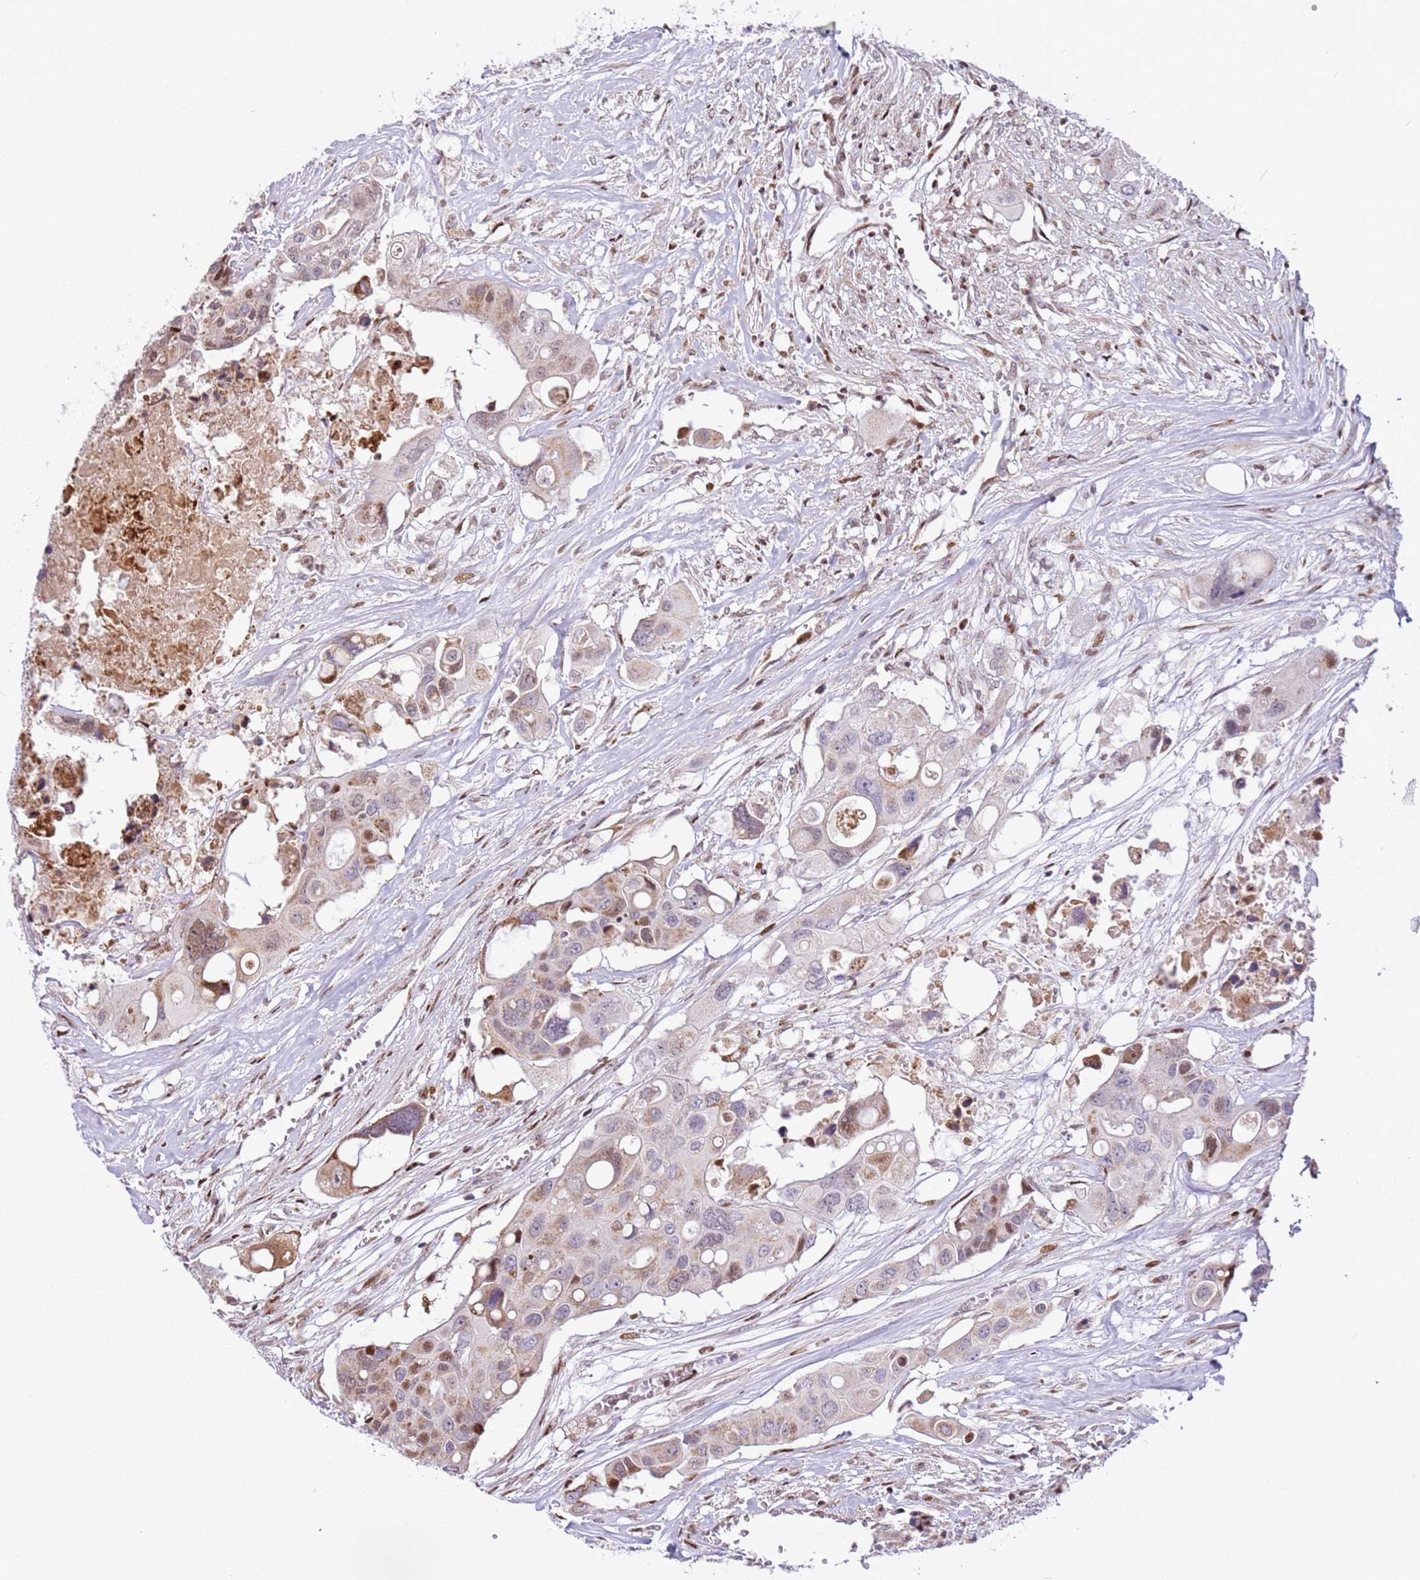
{"staining": {"intensity": "moderate", "quantity": "<25%", "location": "nuclear"}, "tissue": "colorectal cancer", "cell_type": "Tumor cells", "image_type": "cancer", "snomed": [{"axis": "morphology", "description": "Adenocarcinoma, NOS"}, {"axis": "topography", "description": "Colon"}], "caption": "DAB (3,3'-diaminobenzidine) immunohistochemical staining of human colorectal cancer (adenocarcinoma) exhibits moderate nuclear protein positivity in about <25% of tumor cells.", "gene": "PCTP", "patient": {"sex": "male", "age": 77}}